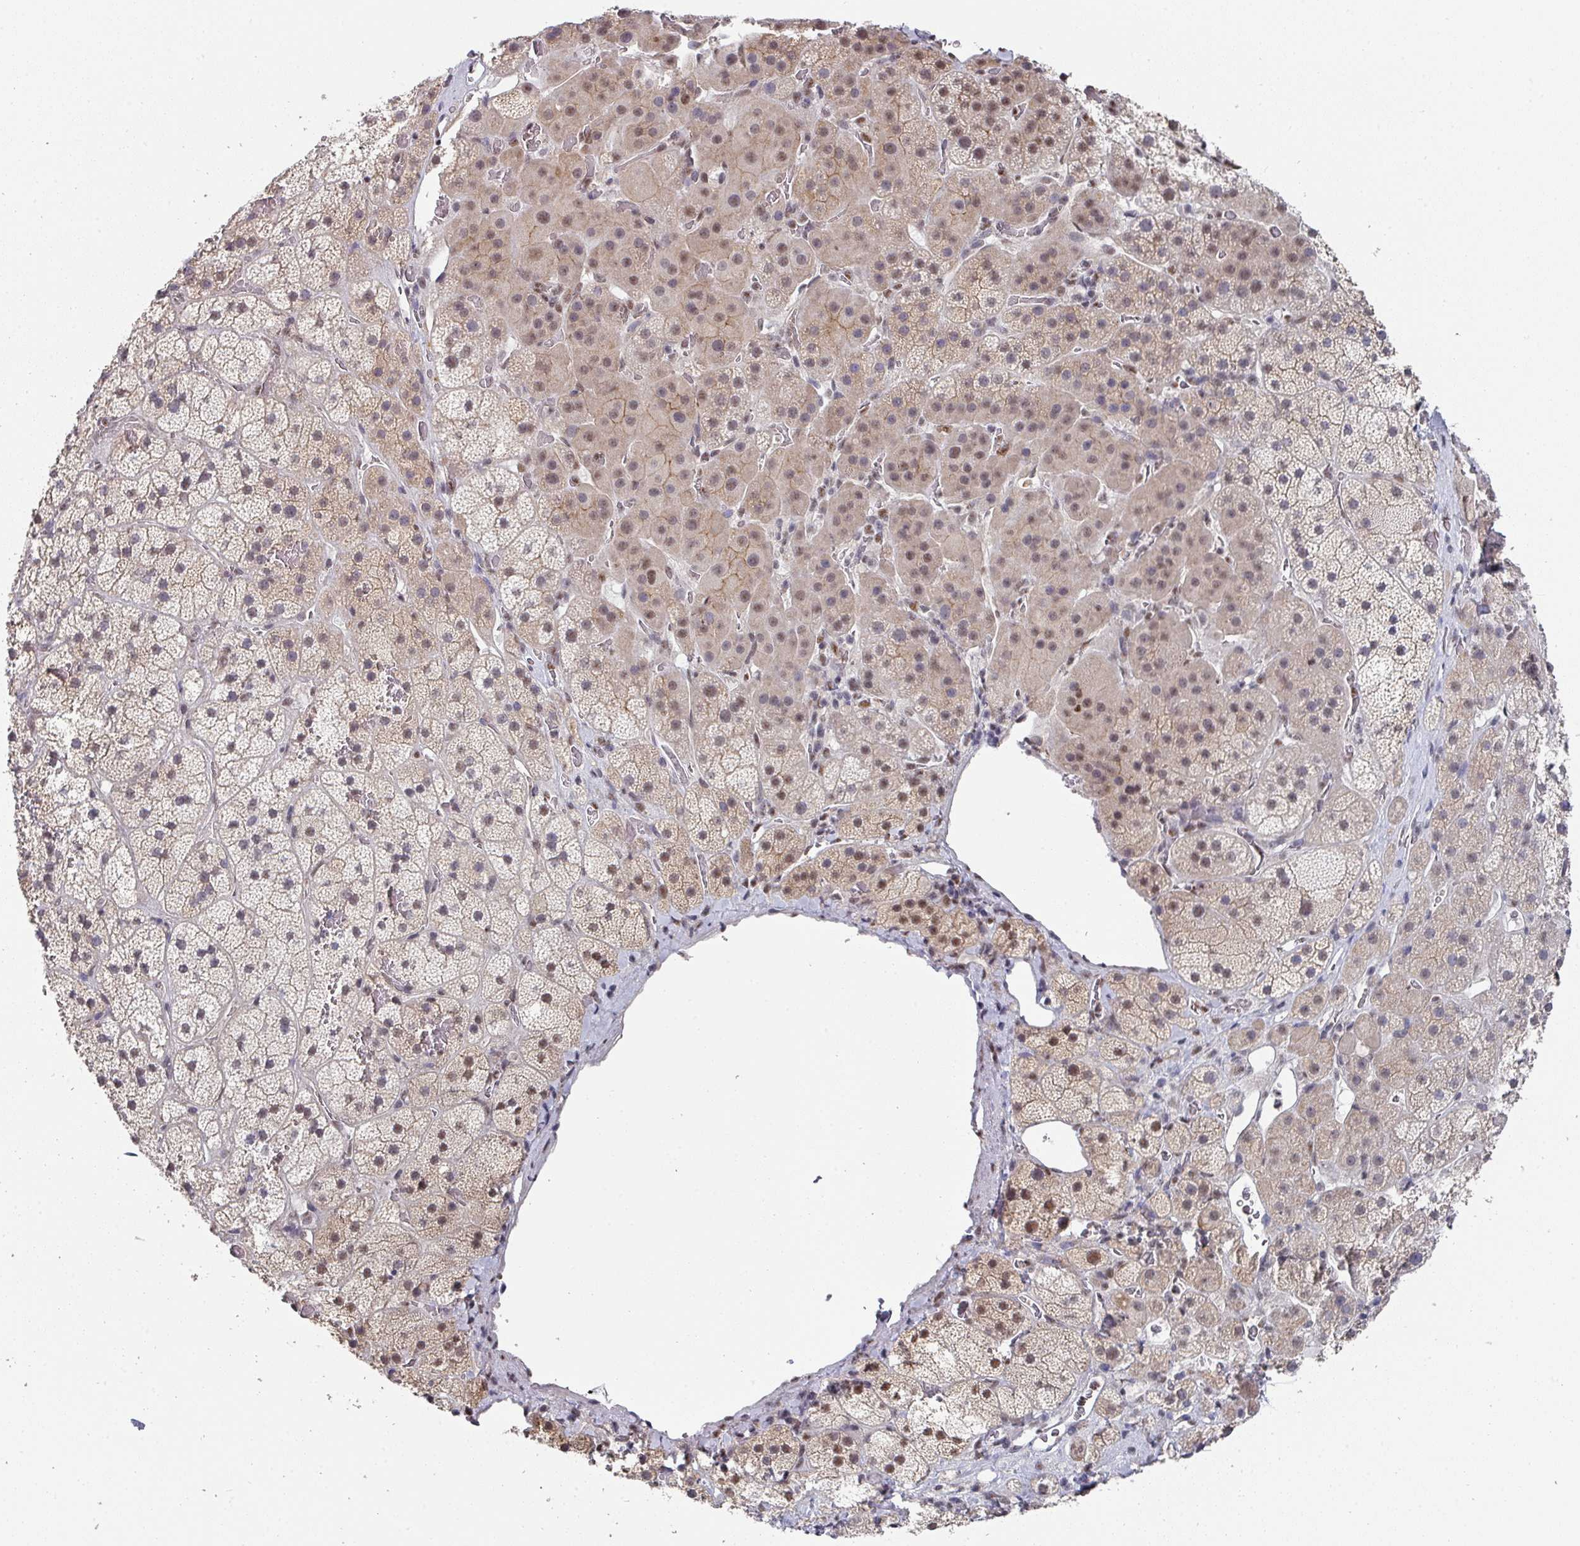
{"staining": {"intensity": "moderate", "quantity": "25%-75%", "location": "cytoplasmic/membranous,nuclear"}, "tissue": "adrenal gland", "cell_type": "Glandular cells", "image_type": "normal", "snomed": [{"axis": "morphology", "description": "Normal tissue, NOS"}, {"axis": "topography", "description": "Adrenal gland"}], "caption": "An immunohistochemistry (IHC) micrograph of unremarkable tissue is shown. Protein staining in brown shows moderate cytoplasmic/membranous,nuclear positivity in adrenal gland within glandular cells.", "gene": "TMED5", "patient": {"sex": "male", "age": 57}}